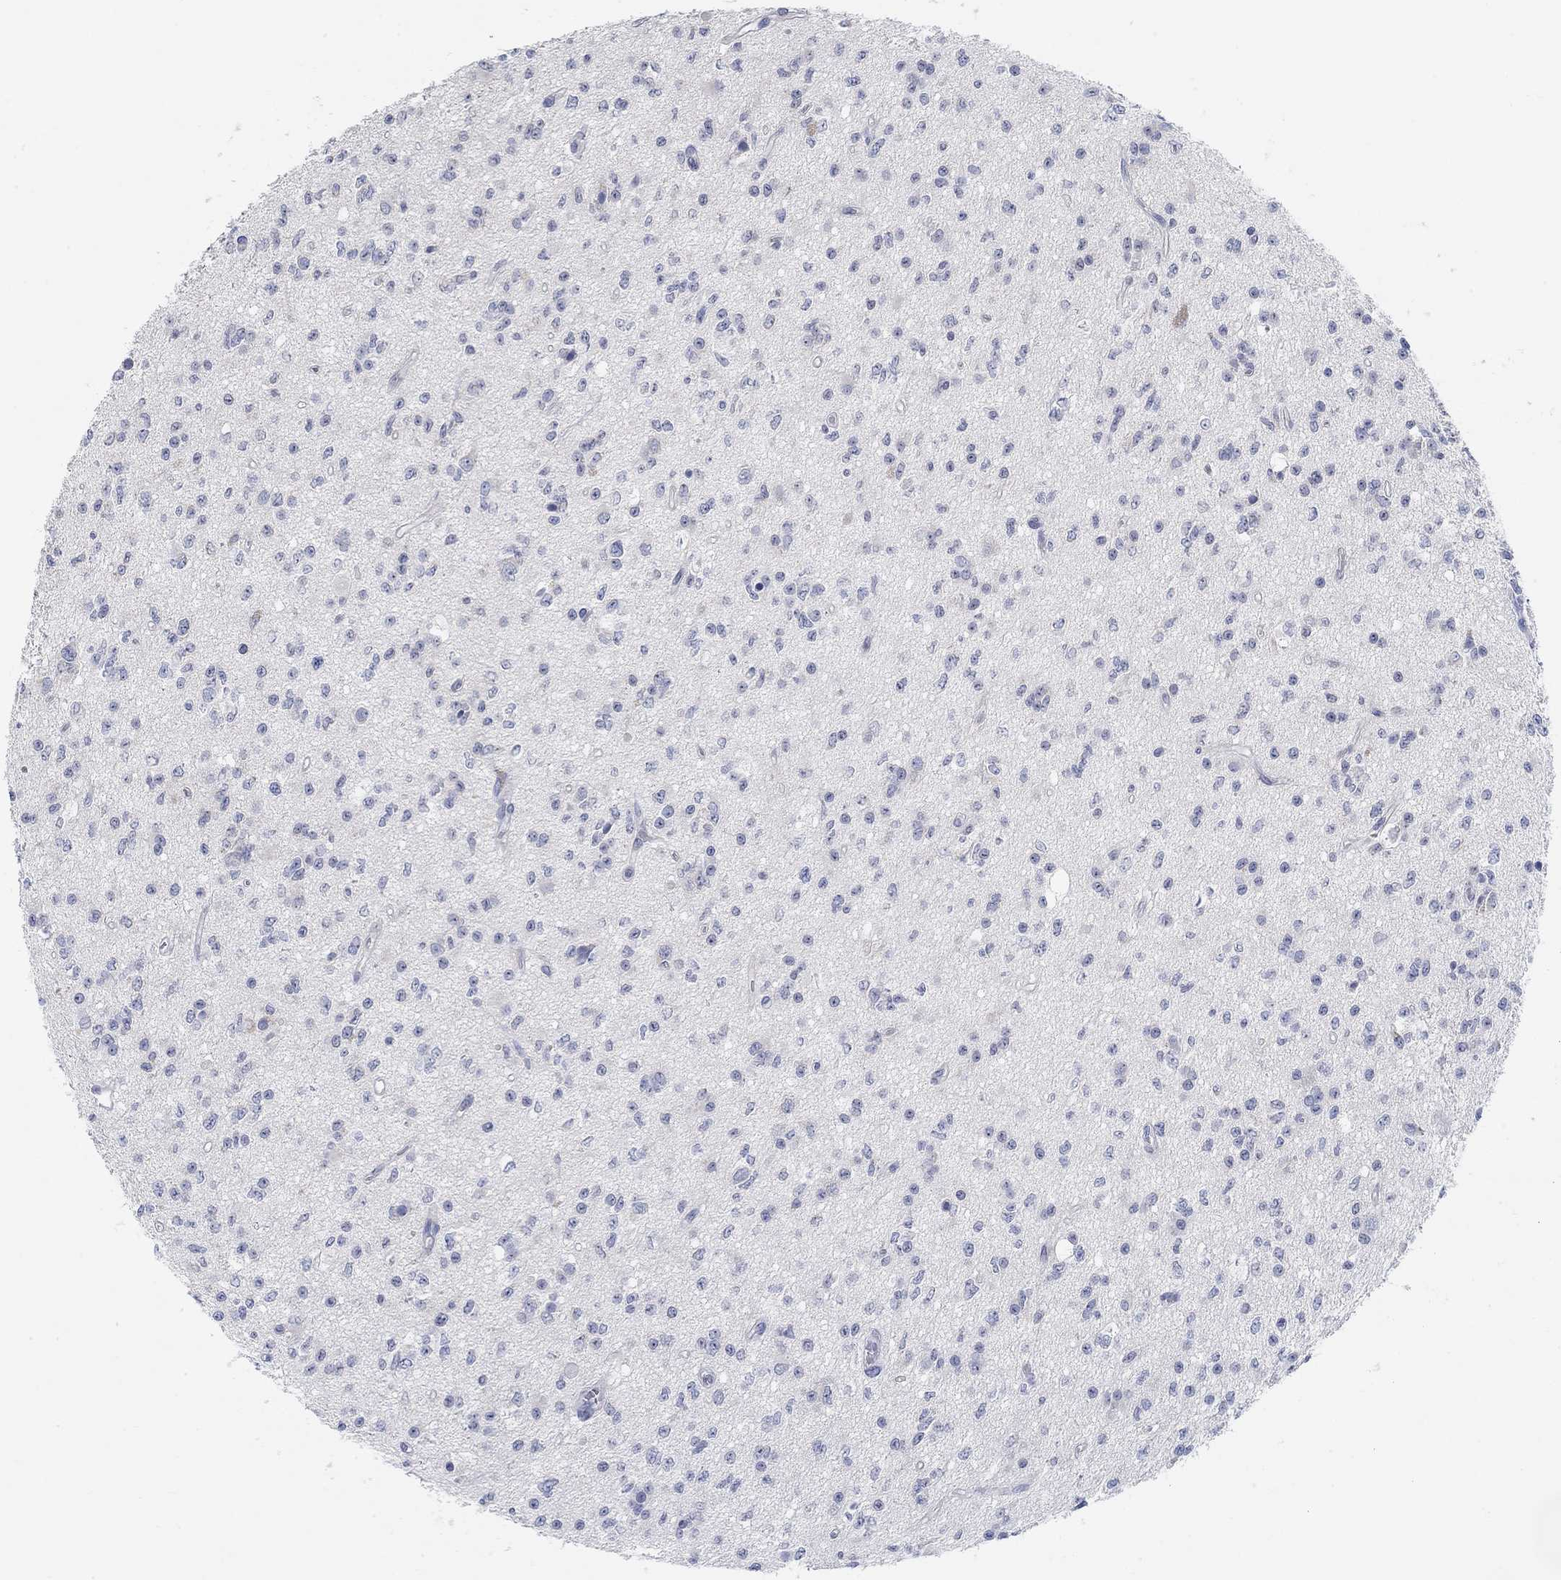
{"staining": {"intensity": "negative", "quantity": "none", "location": "none"}, "tissue": "glioma", "cell_type": "Tumor cells", "image_type": "cancer", "snomed": [{"axis": "morphology", "description": "Glioma, malignant, Low grade"}, {"axis": "topography", "description": "Brain"}], "caption": "The image exhibits no staining of tumor cells in glioma.", "gene": "ATP6V1E2", "patient": {"sex": "female", "age": 45}}